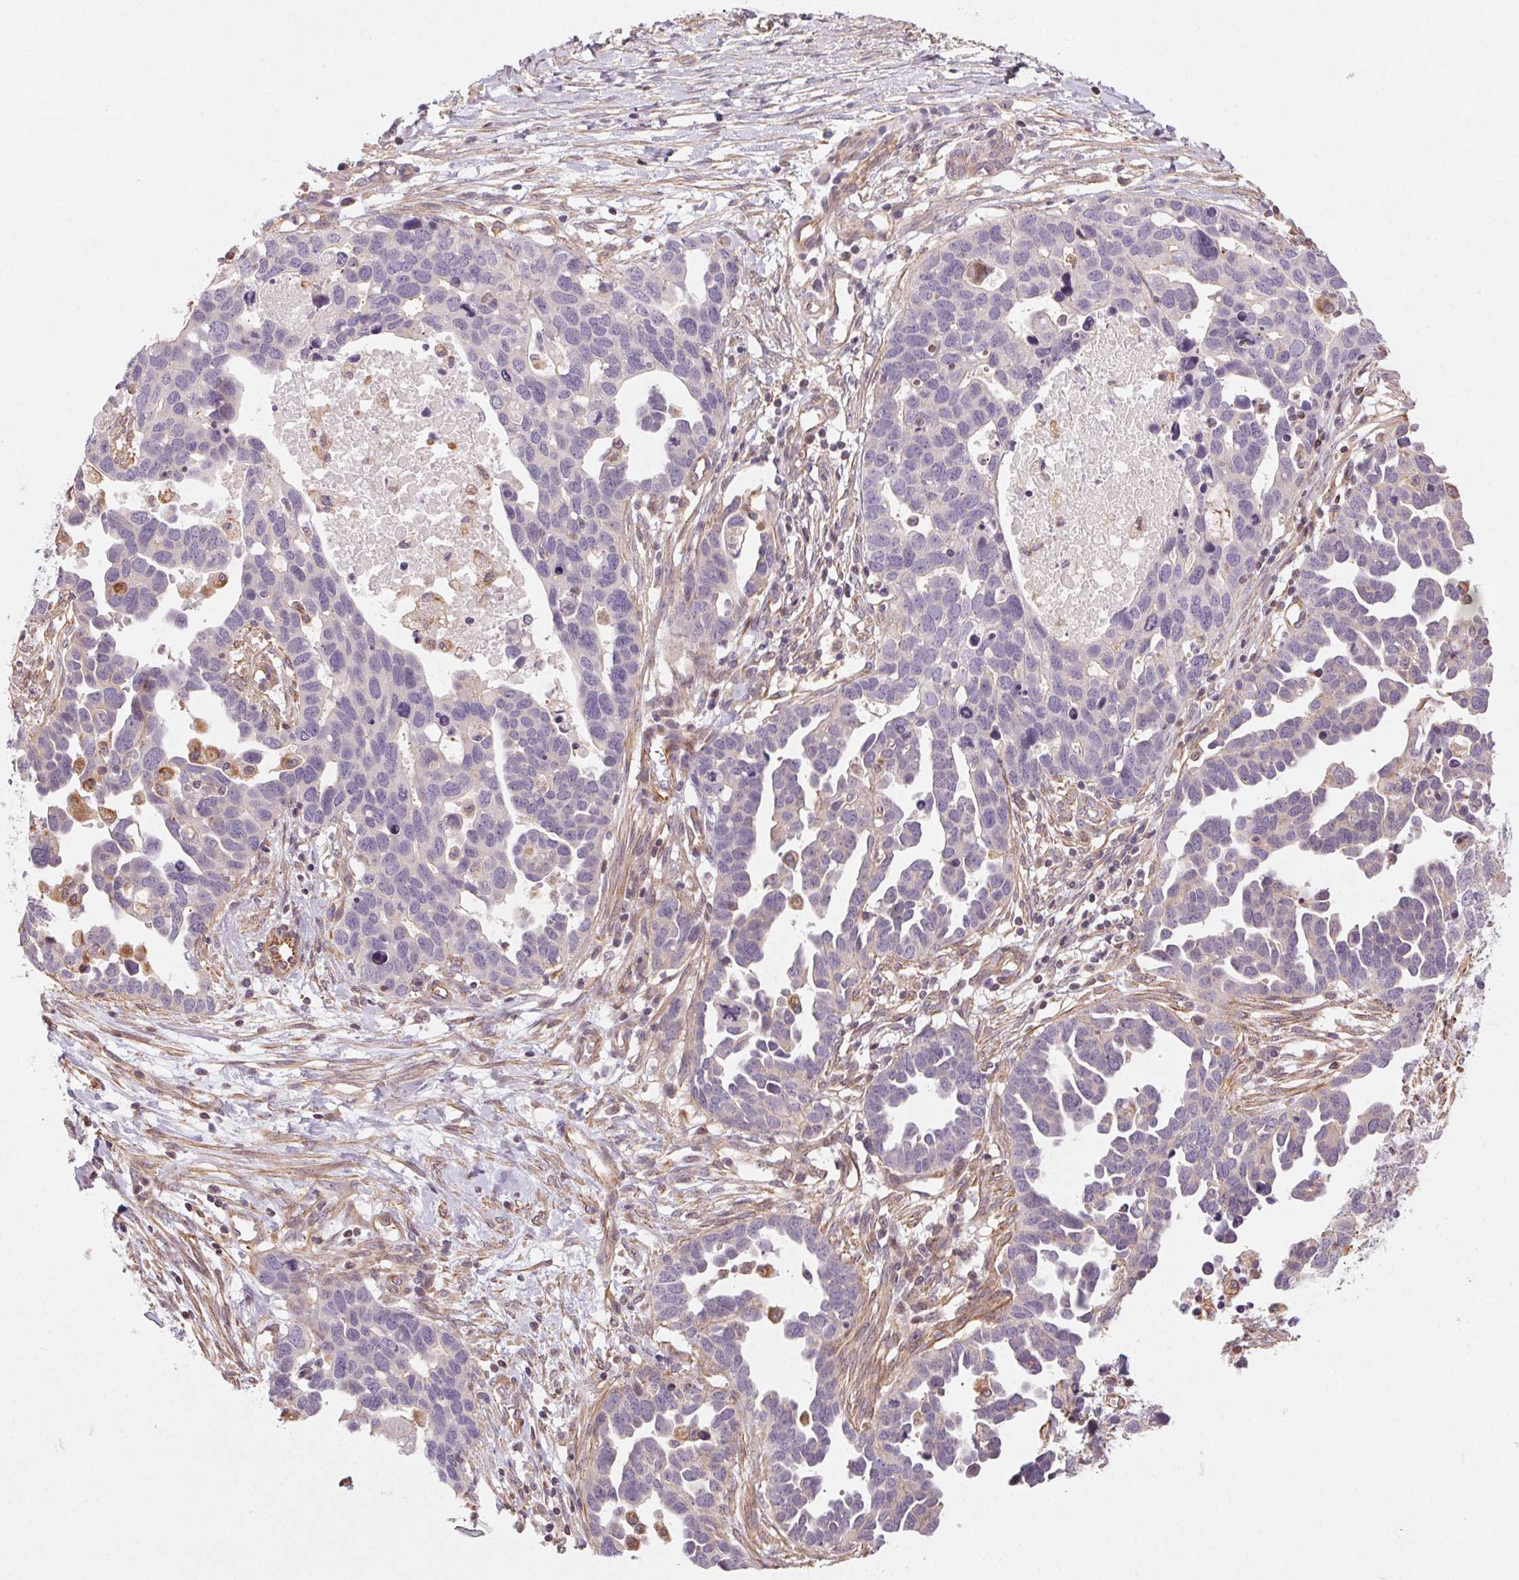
{"staining": {"intensity": "negative", "quantity": "none", "location": "none"}, "tissue": "ovarian cancer", "cell_type": "Tumor cells", "image_type": "cancer", "snomed": [{"axis": "morphology", "description": "Cystadenocarcinoma, serous, NOS"}, {"axis": "topography", "description": "Ovary"}], "caption": "Tumor cells show no significant protein staining in serous cystadenocarcinoma (ovarian).", "gene": "CCSER1", "patient": {"sex": "female", "age": 54}}